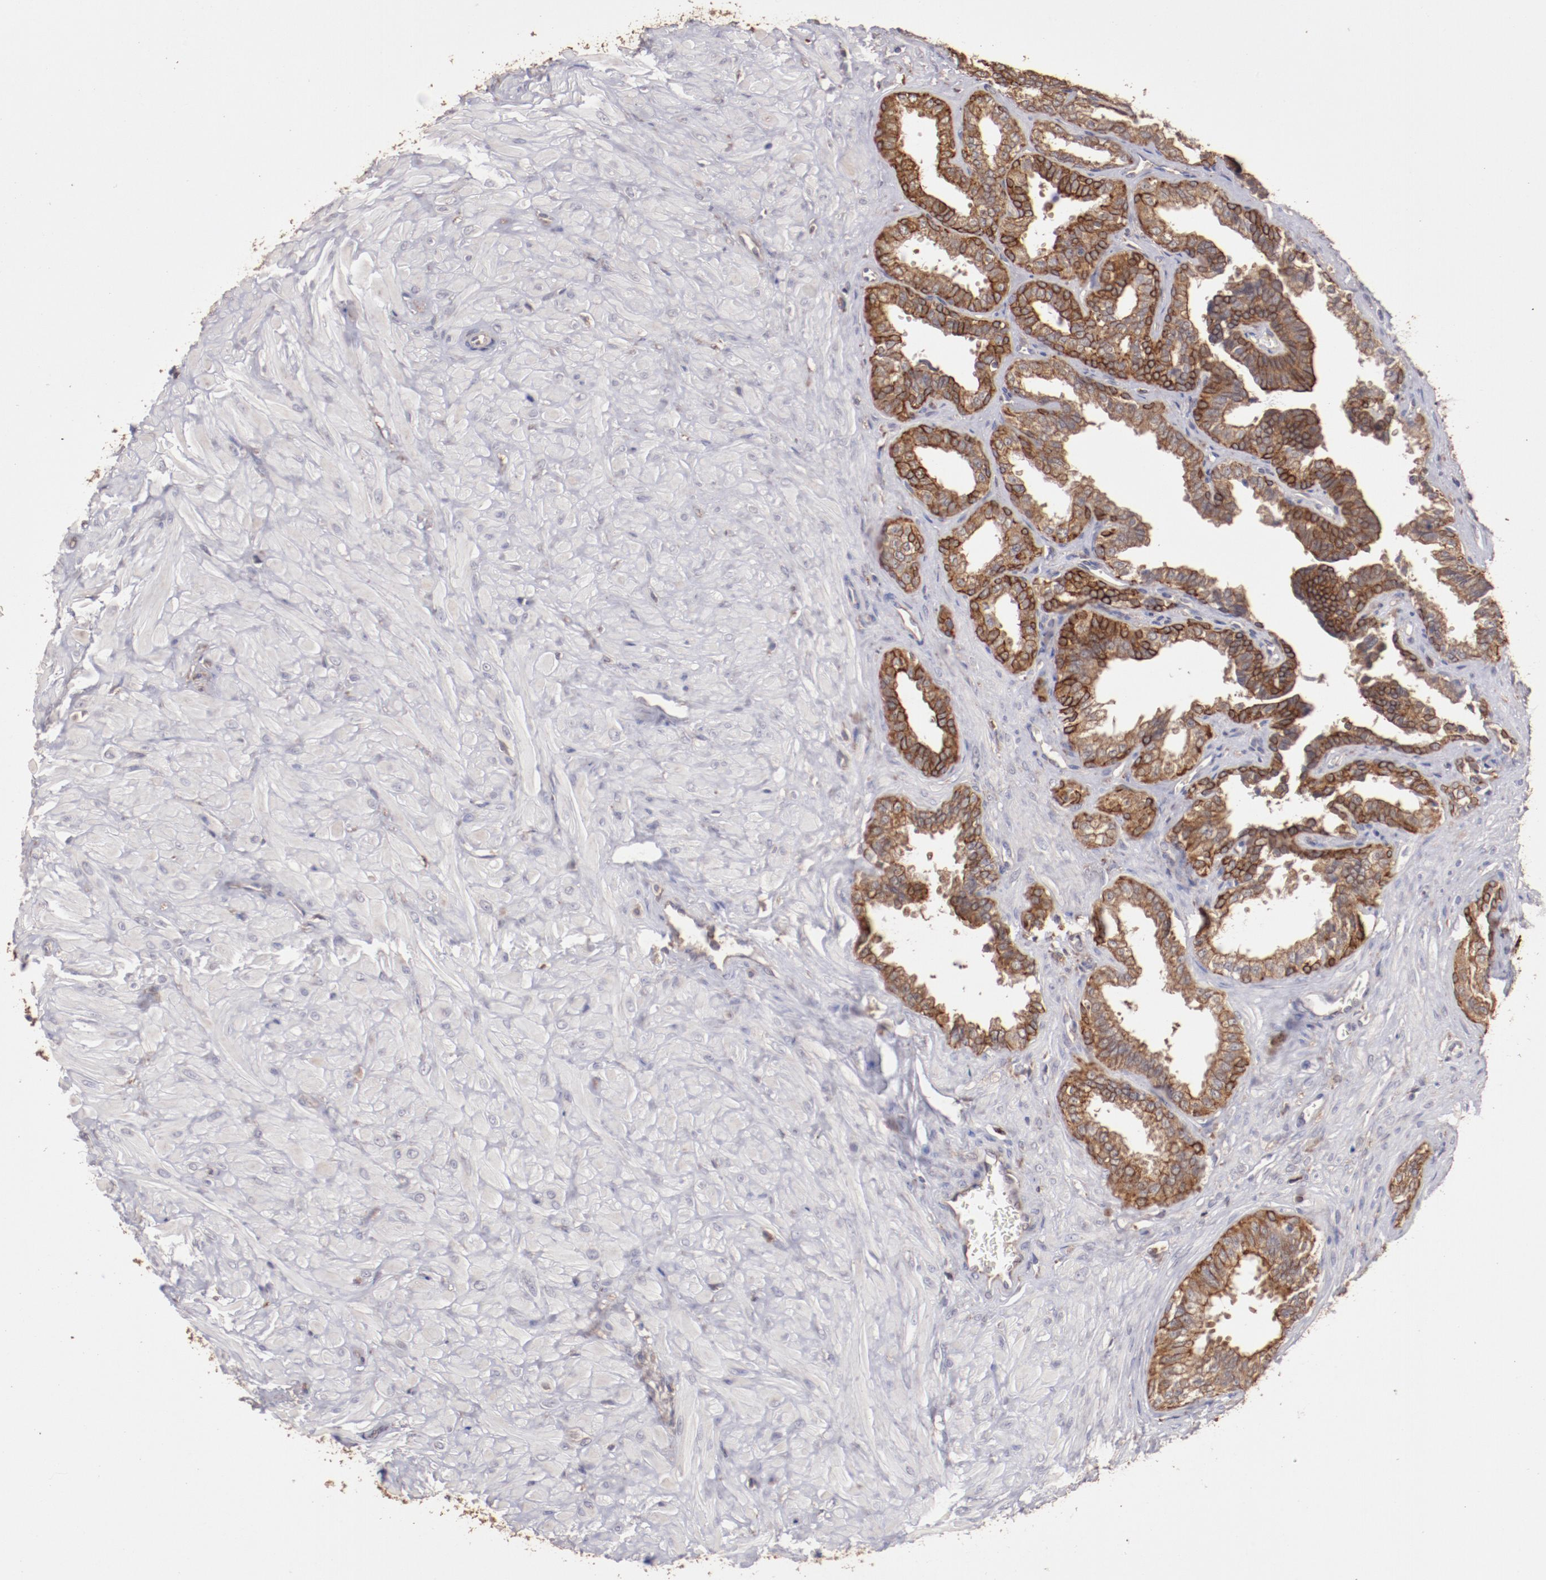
{"staining": {"intensity": "moderate", "quantity": ">75%", "location": "cytoplasmic/membranous"}, "tissue": "seminal vesicle", "cell_type": "Glandular cells", "image_type": "normal", "snomed": [{"axis": "morphology", "description": "Normal tissue, NOS"}, {"axis": "topography", "description": "Seminal veicle"}], "caption": "Glandular cells display medium levels of moderate cytoplasmic/membranous expression in about >75% of cells in normal human seminal vesicle.", "gene": "SRRD", "patient": {"sex": "male", "age": 26}}